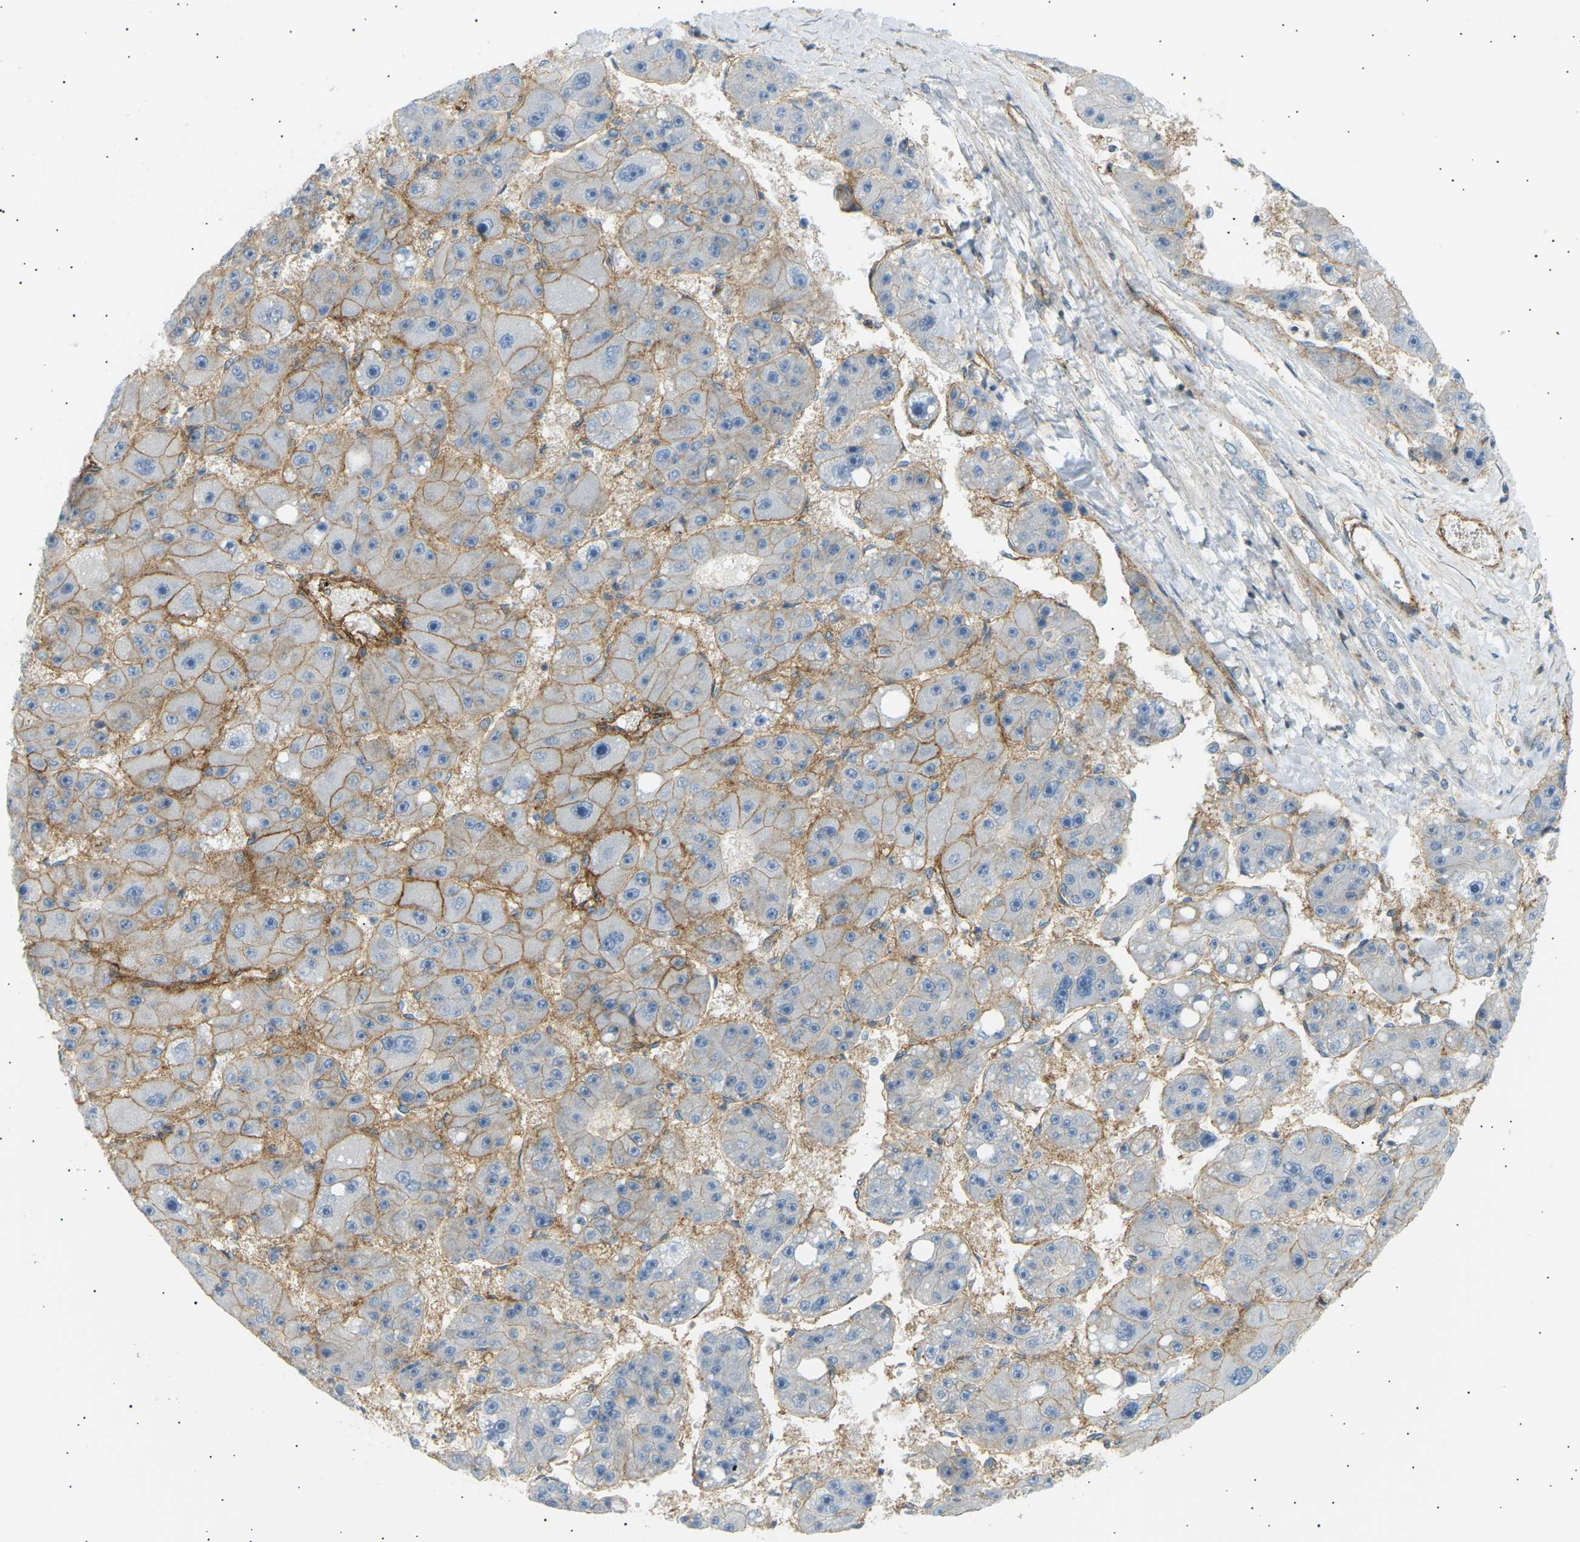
{"staining": {"intensity": "moderate", "quantity": ">75%", "location": "cytoplasmic/membranous"}, "tissue": "liver cancer", "cell_type": "Tumor cells", "image_type": "cancer", "snomed": [{"axis": "morphology", "description": "Carcinoma, Hepatocellular, NOS"}, {"axis": "topography", "description": "Liver"}], "caption": "This is an image of immunohistochemistry (IHC) staining of liver cancer (hepatocellular carcinoma), which shows moderate expression in the cytoplasmic/membranous of tumor cells.", "gene": "ATP2B4", "patient": {"sex": "female", "age": 61}}